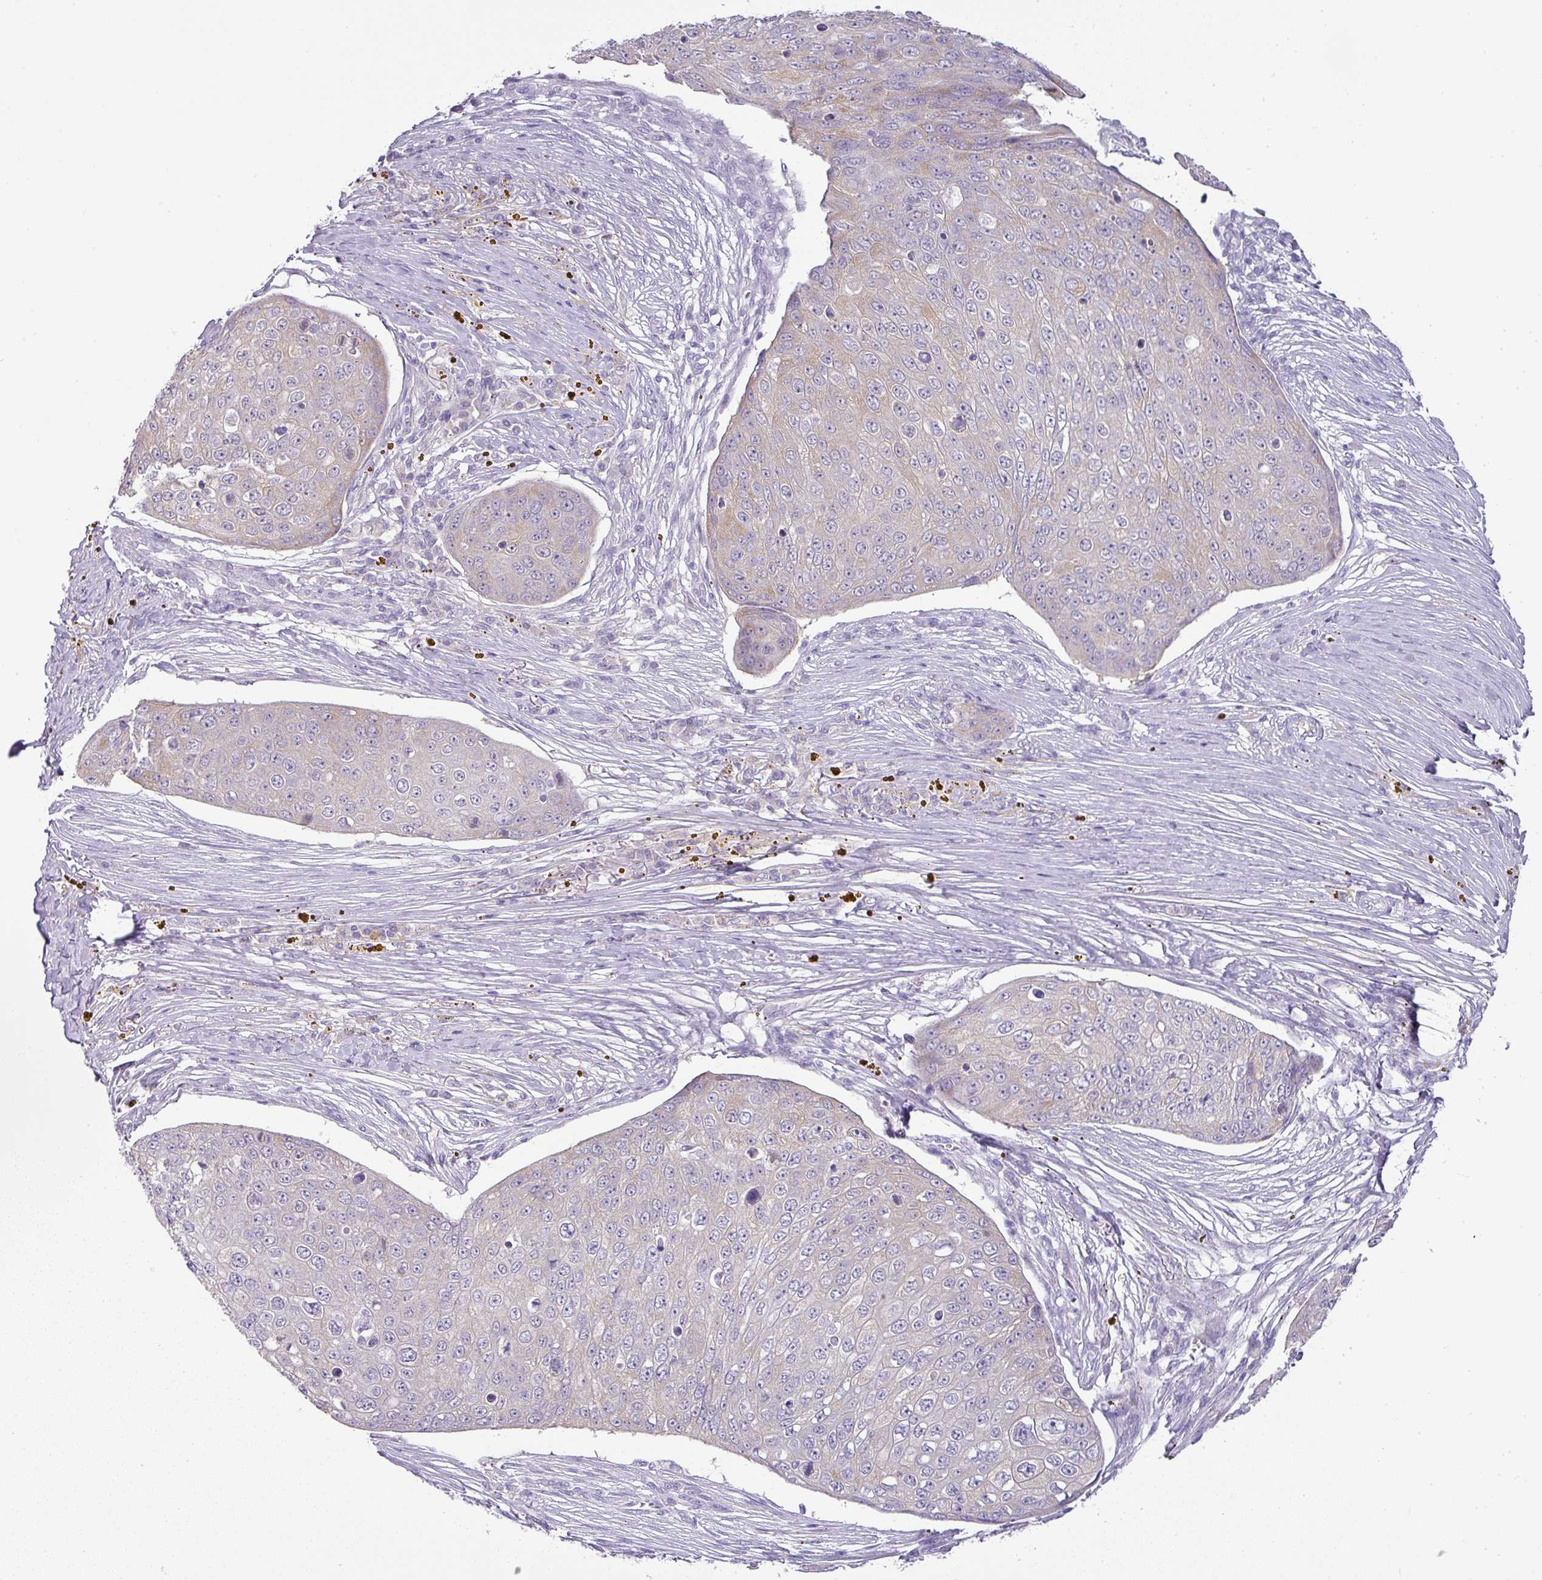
{"staining": {"intensity": "negative", "quantity": "none", "location": "none"}, "tissue": "skin cancer", "cell_type": "Tumor cells", "image_type": "cancer", "snomed": [{"axis": "morphology", "description": "Squamous cell carcinoma, NOS"}, {"axis": "topography", "description": "Skin"}], "caption": "High magnification brightfield microscopy of skin squamous cell carcinoma stained with DAB (brown) and counterstained with hematoxylin (blue): tumor cells show no significant staining.", "gene": "FGF17", "patient": {"sex": "male", "age": 71}}